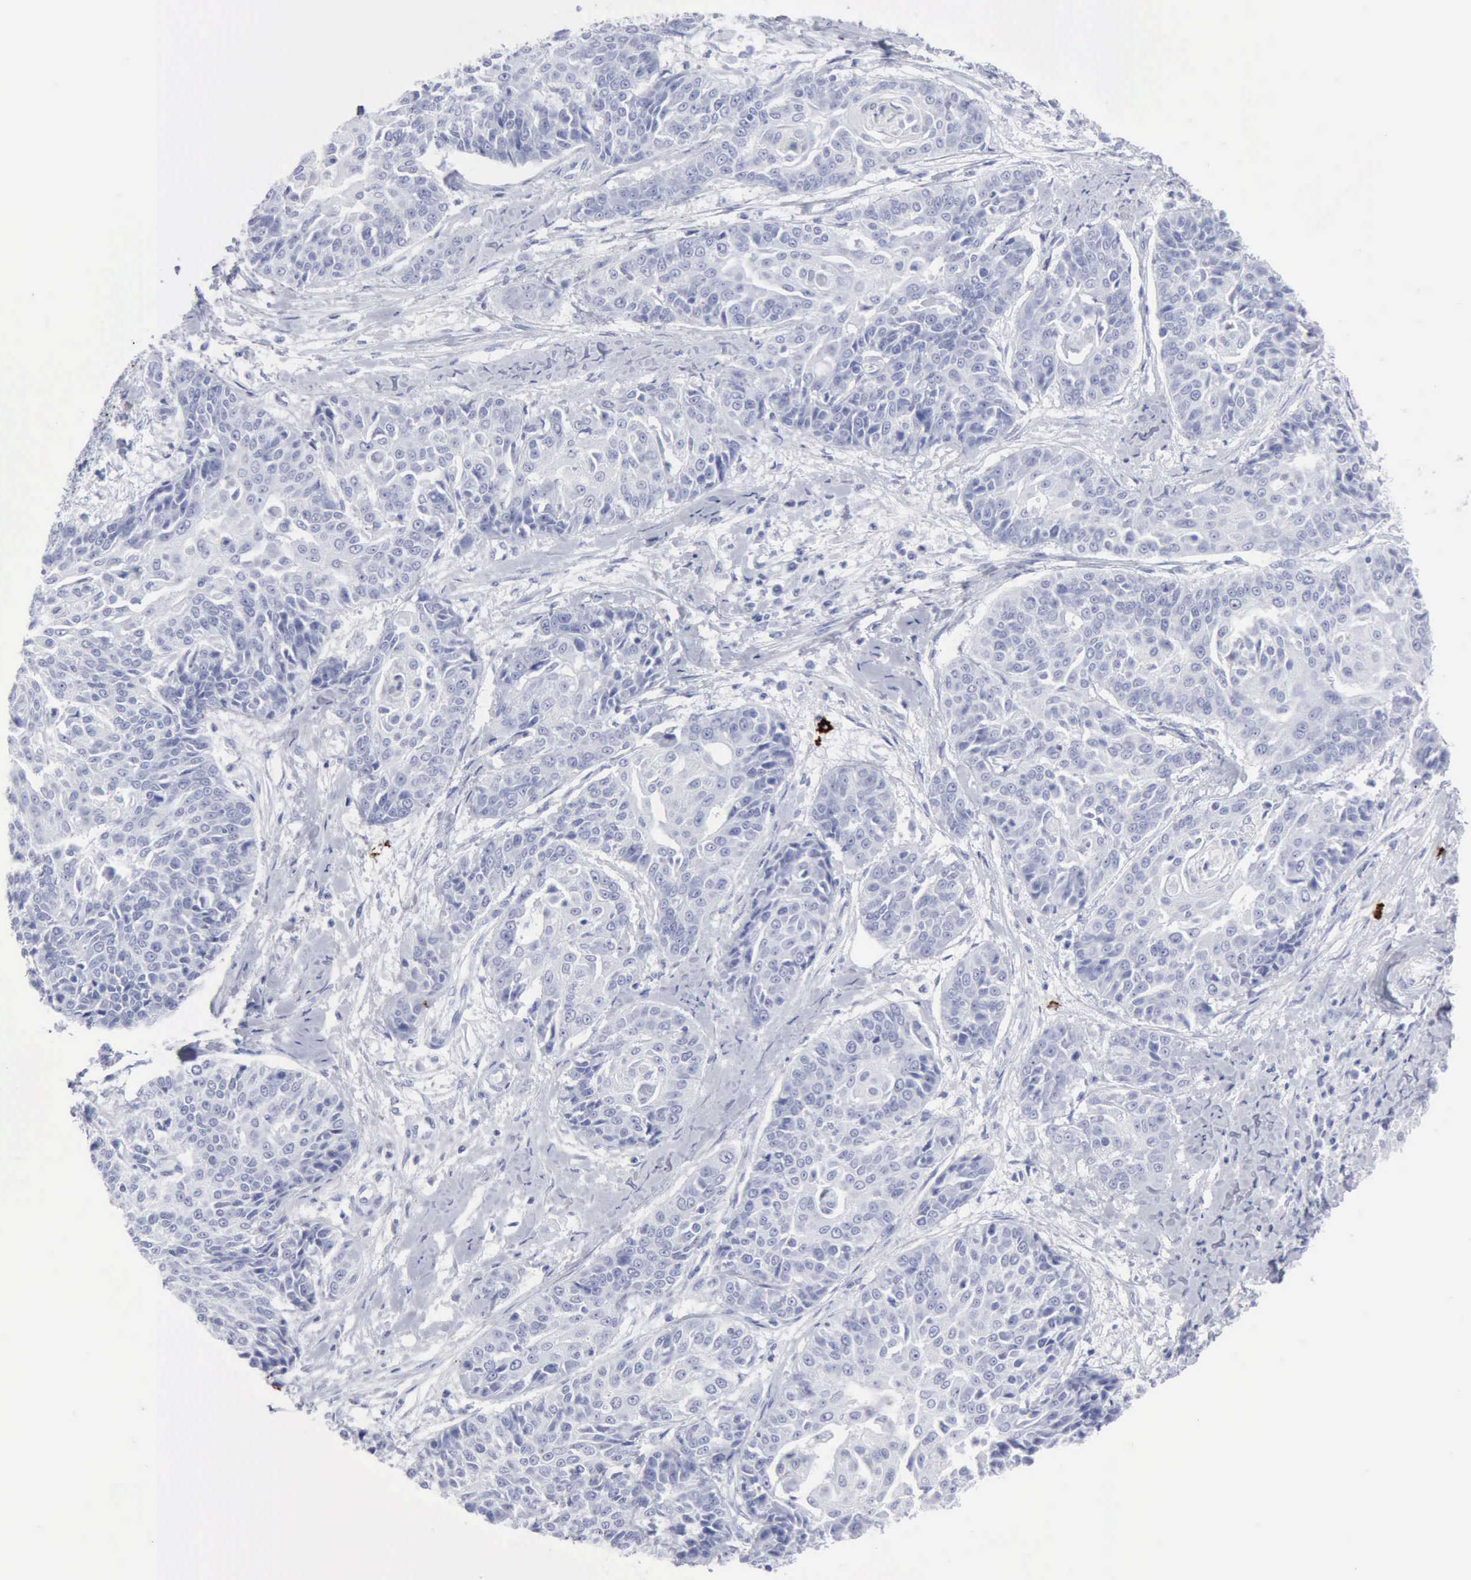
{"staining": {"intensity": "negative", "quantity": "none", "location": "none"}, "tissue": "cervical cancer", "cell_type": "Tumor cells", "image_type": "cancer", "snomed": [{"axis": "morphology", "description": "Squamous cell carcinoma, NOS"}, {"axis": "topography", "description": "Cervix"}], "caption": "Immunohistochemistry (IHC) of human cervical squamous cell carcinoma displays no expression in tumor cells.", "gene": "CMA1", "patient": {"sex": "female", "age": 64}}